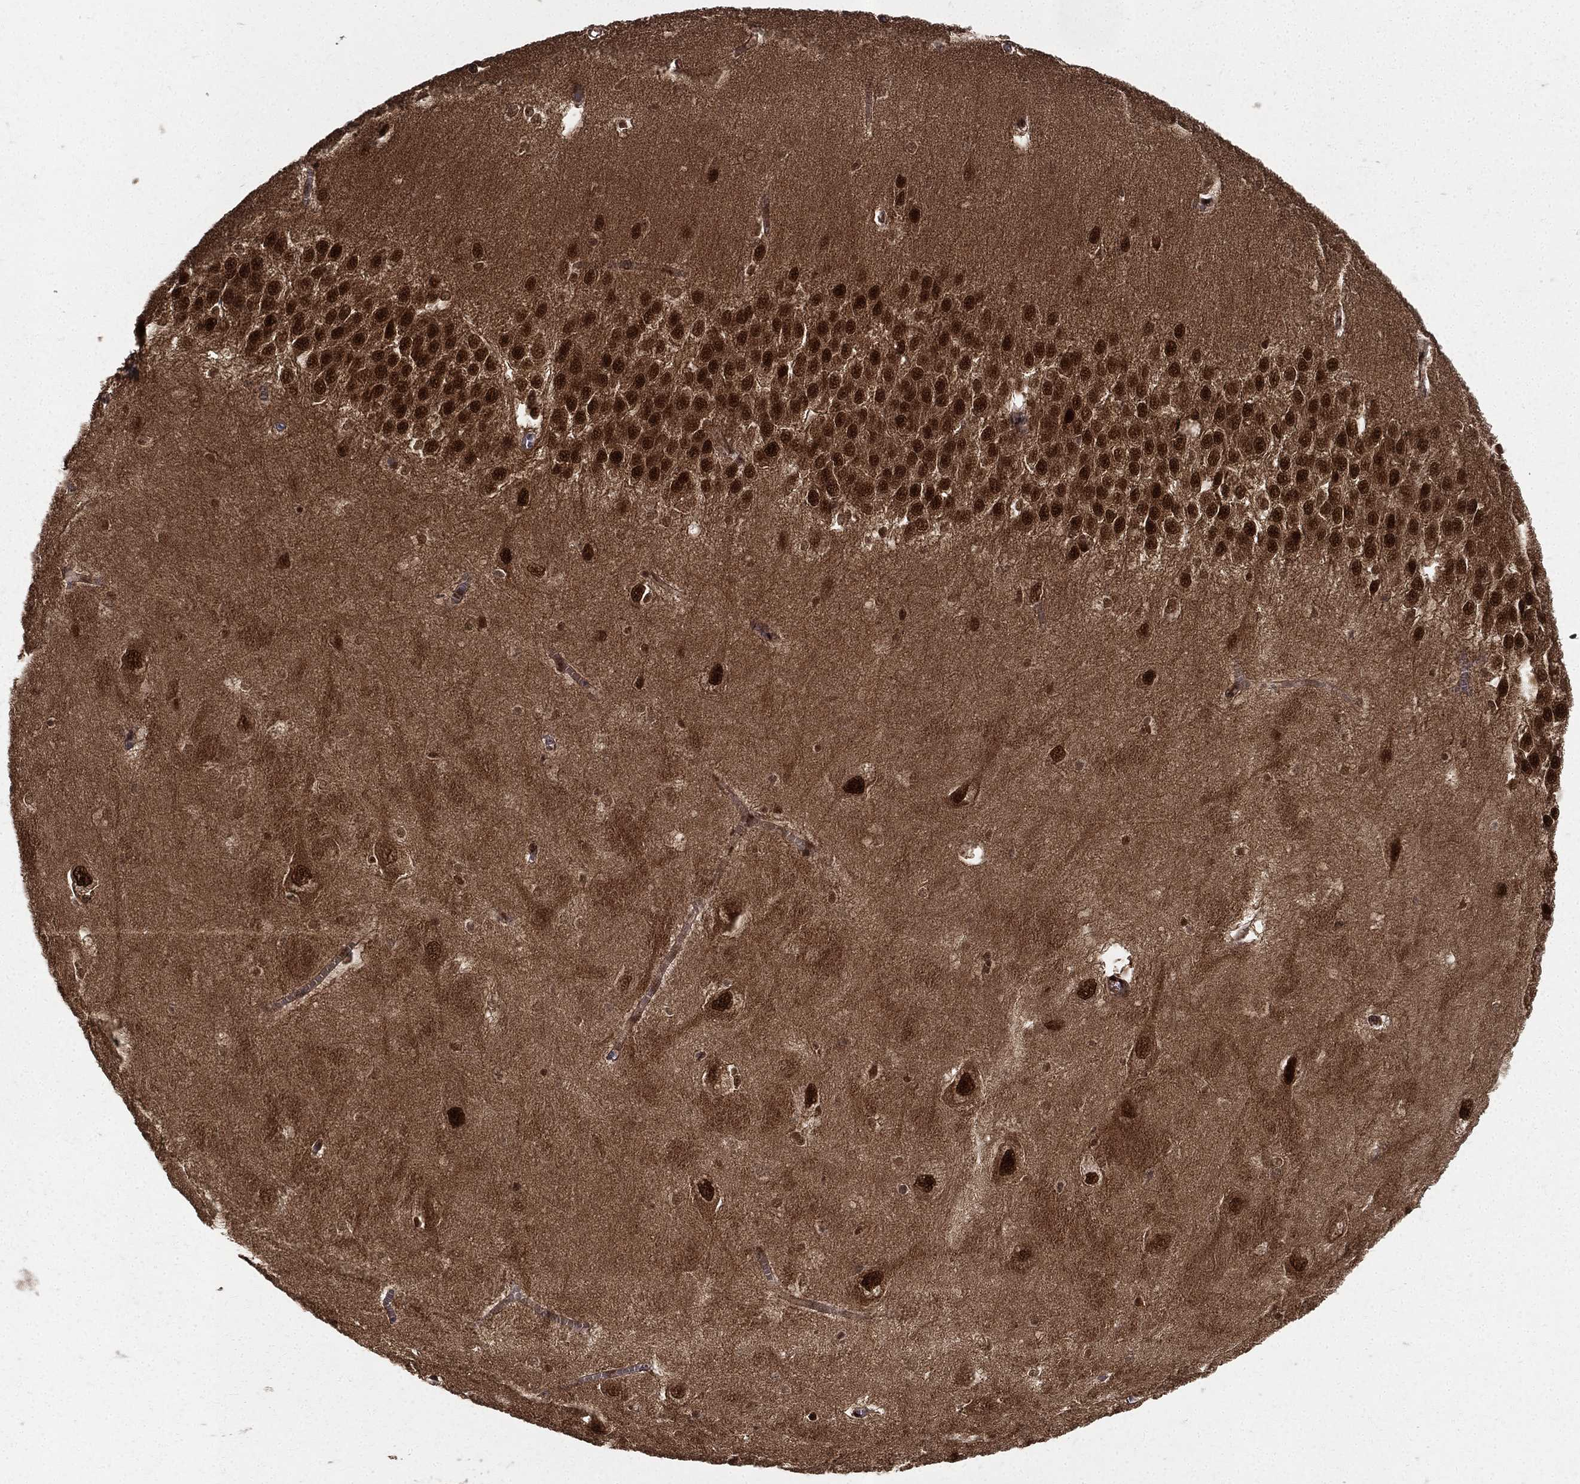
{"staining": {"intensity": "moderate", "quantity": "25%-75%", "location": "nuclear"}, "tissue": "hippocampus", "cell_type": "Glial cells", "image_type": "normal", "snomed": [{"axis": "morphology", "description": "Normal tissue, NOS"}, {"axis": "topography", "description": "Hippocampus"}], "caption": "Immunohistochemistry histopathology image of unremarkable hippocampus: human hippocampus stained using immunohistochemistry shows medium levels of moderate protein expression localized specifically in the nuclear of glial cells, appearing as a nuclear brown color.", "gene": "COPS4", "patient": {"sex": "female", "age": 64}}